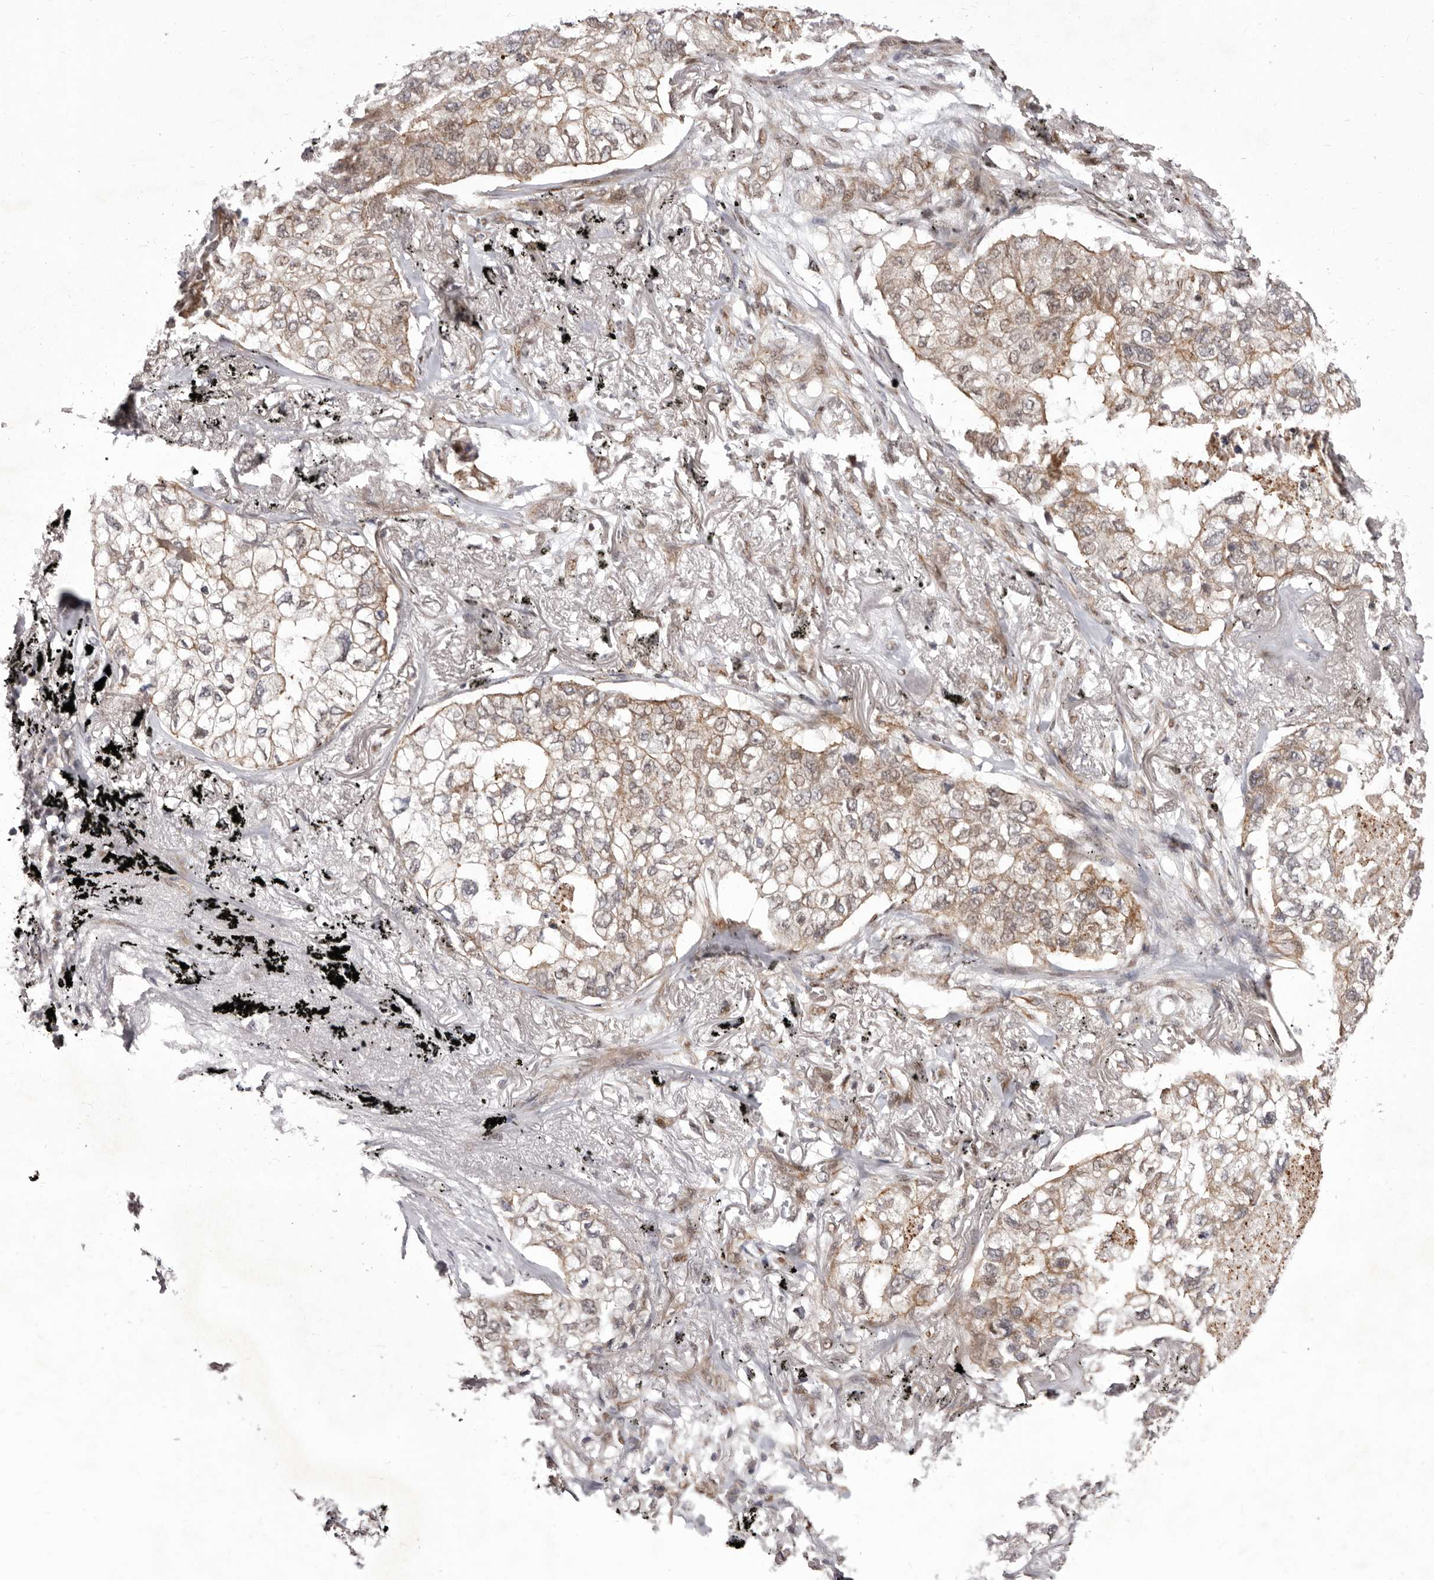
{"staining": {"intensity": "weak", "quantity": "25%-75%", "location": "cytoplasmic/membranous"}, "tissue": "lung cancer", "cell_type": "Tumor cells", "image_type": "cancer", "snomed": [{"axis": "morphology", "description": "Adenocarcinoma, NOS"}, {"axis": "topography", "description": "Lung"}], "caption": "Brown immunohistochemical staining in lung cancer reveals weak cytoplasmic/membranous staining in approximately 25%-75% of tumor cells.", "gene": "GLRX3", "patient": {"sex": "male", "age": 65}}